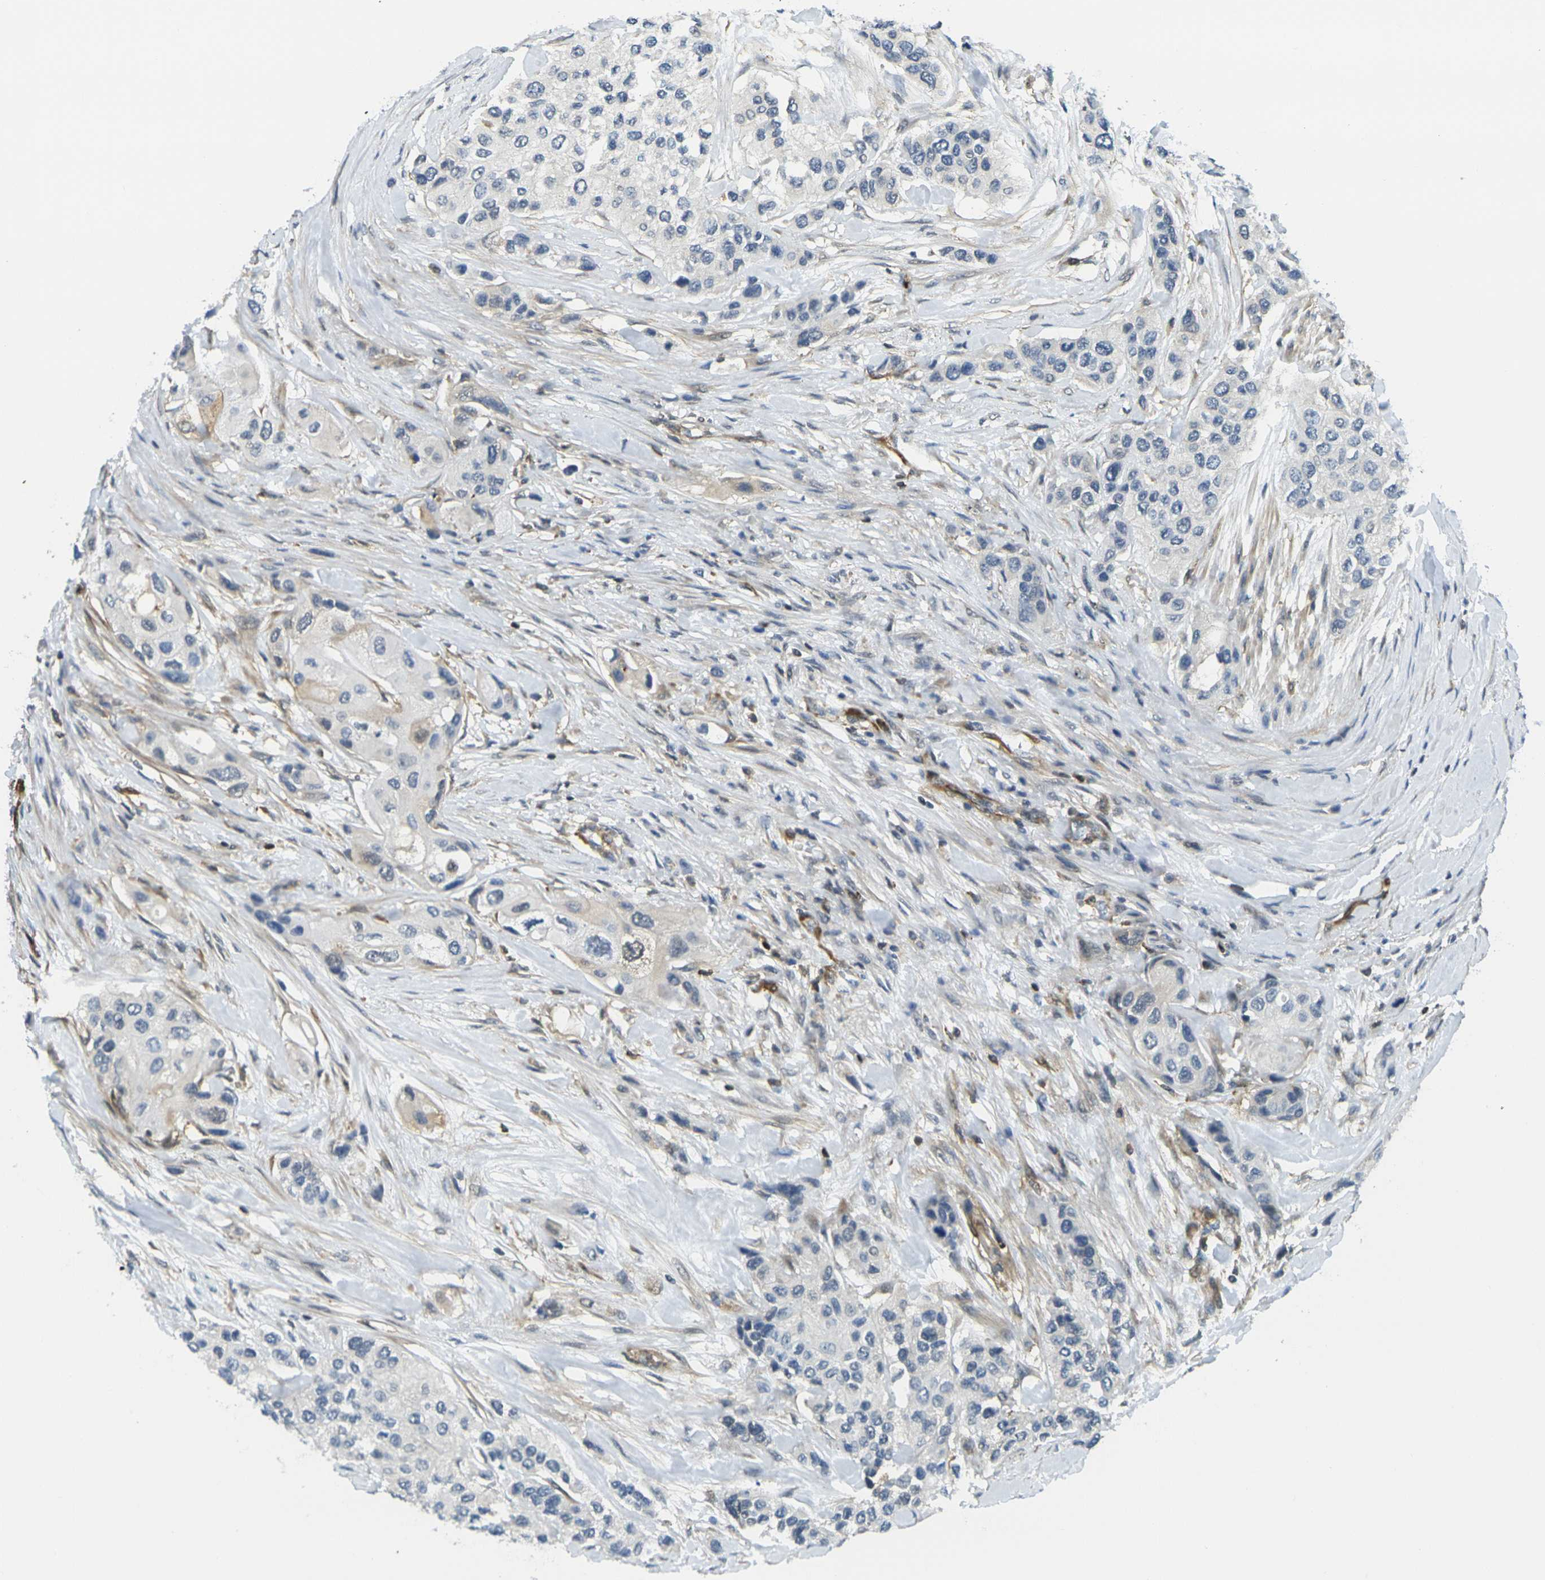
{"staining": {"intensity": "negative", "quantity": "none", "location": "none"}, "tissue": "urothelial cancer", "cell_type": "Tumor cells", "image_type": "cancer", "snomed": [{"axis": "morphology", "description": "Urothelial carcinoma, High grade"}, {"axis": "topography", "description": "Urinary bladder"}], "caption": "Tumor cells are negative for brown protein staining in urothelial cancer. The staining was performed using DAB (3,3'-diaminobenzidine) to visualize the protein expression in brown, while the nuclei were stained in blue with hematoxylin (Magnification: 20x).", "gene": "LASP1", "patient": {"sex": "female", "age": 56}}